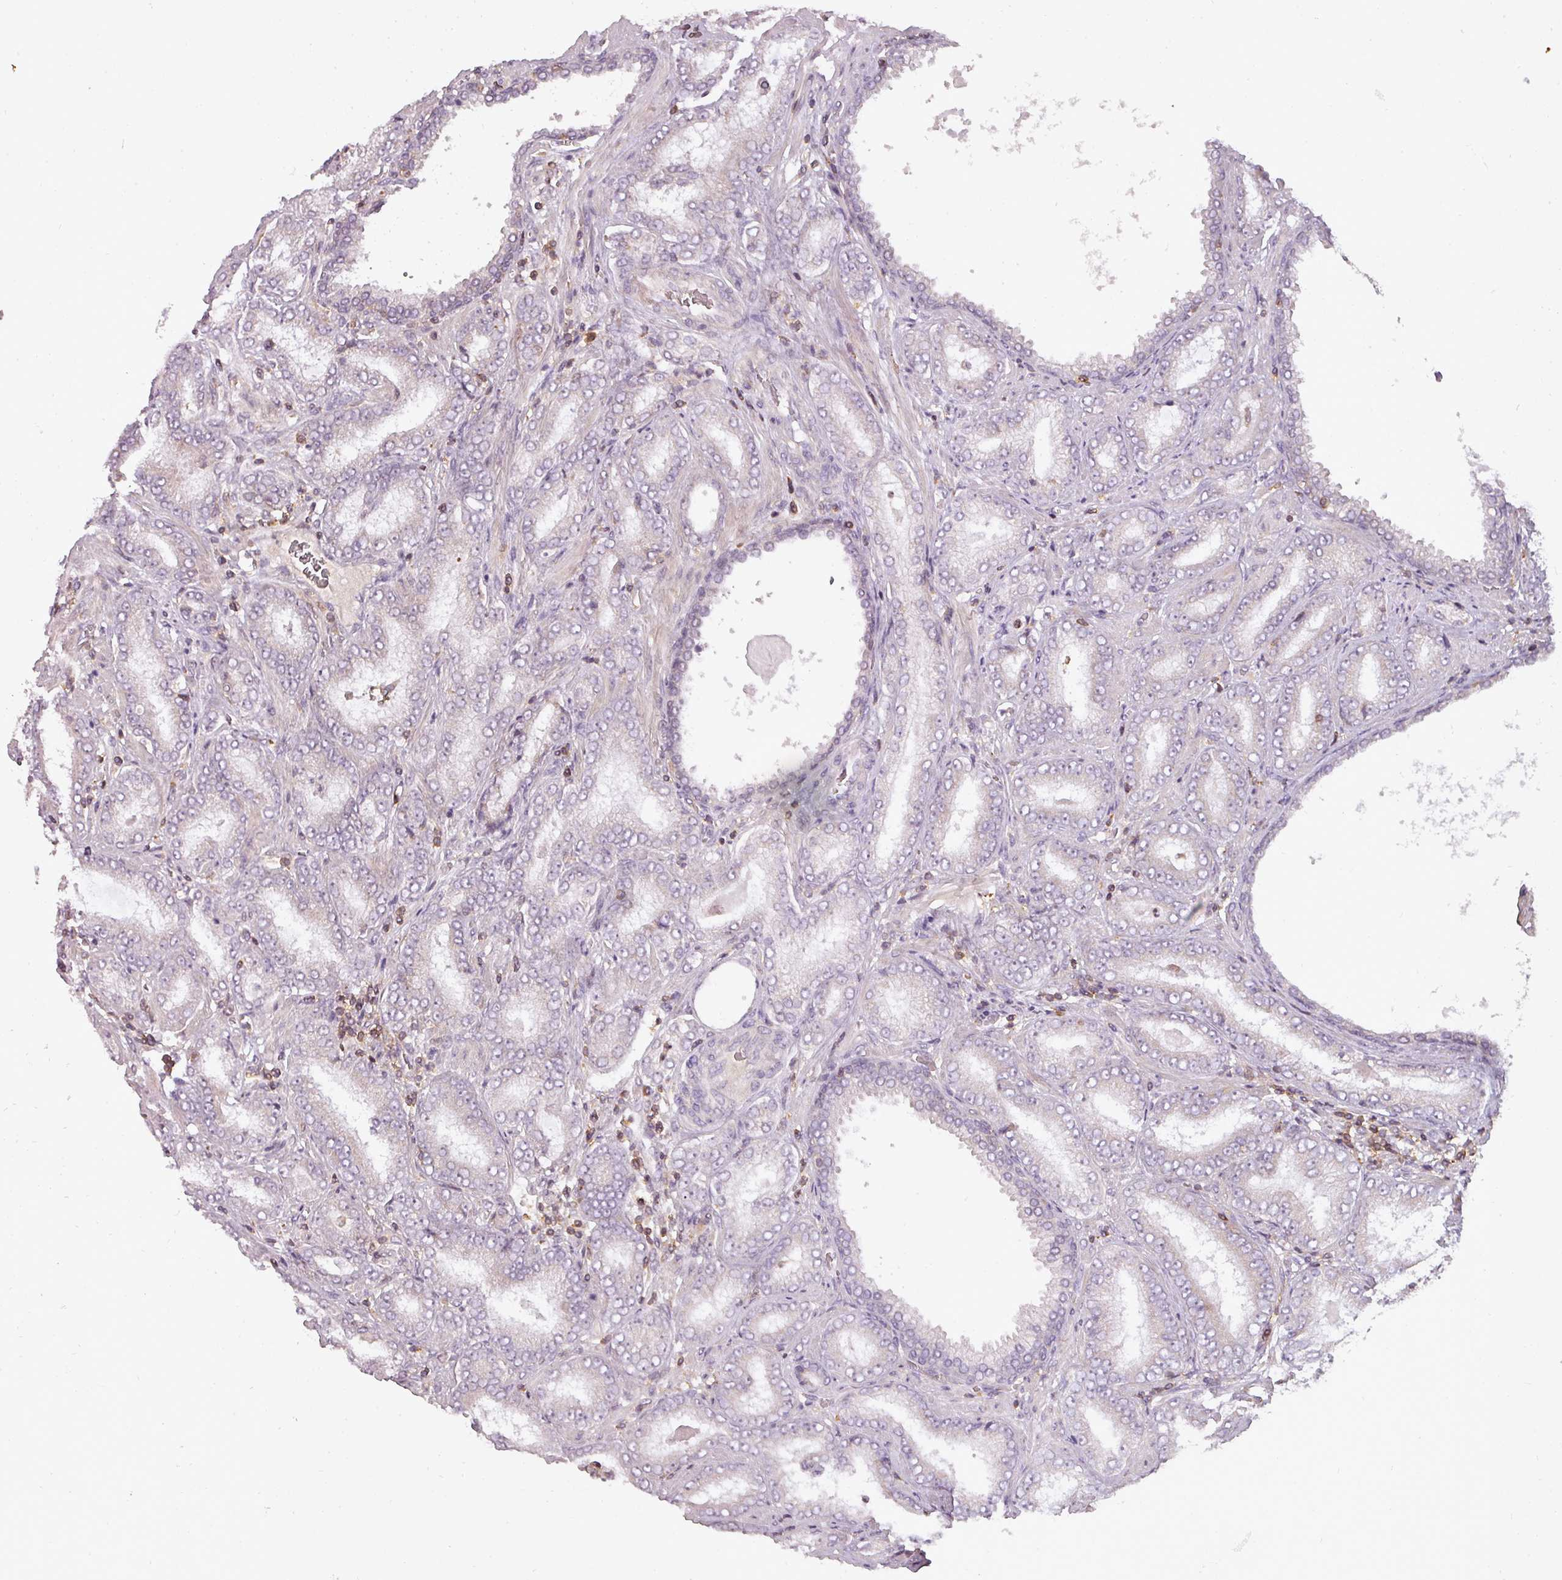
{"staining": {"intensity": "negative", "quantity": "none", "location": "none"}, "tissue": "prostate cancer", "cell_type": "Tumor cells", "image_type": "cancer", "snomed": [{"axis": "morphology", "description": "Adenocarcinoma, High grade"}, {"axis": "topography", "description": "Prostate"}], "caption": "The photomicrograph reveals no staining of tumor cells in prostate cancer (high-grade adenocarcinoma).", "gene": "STK4", "patient": {"sex": "male", "age": 72}}